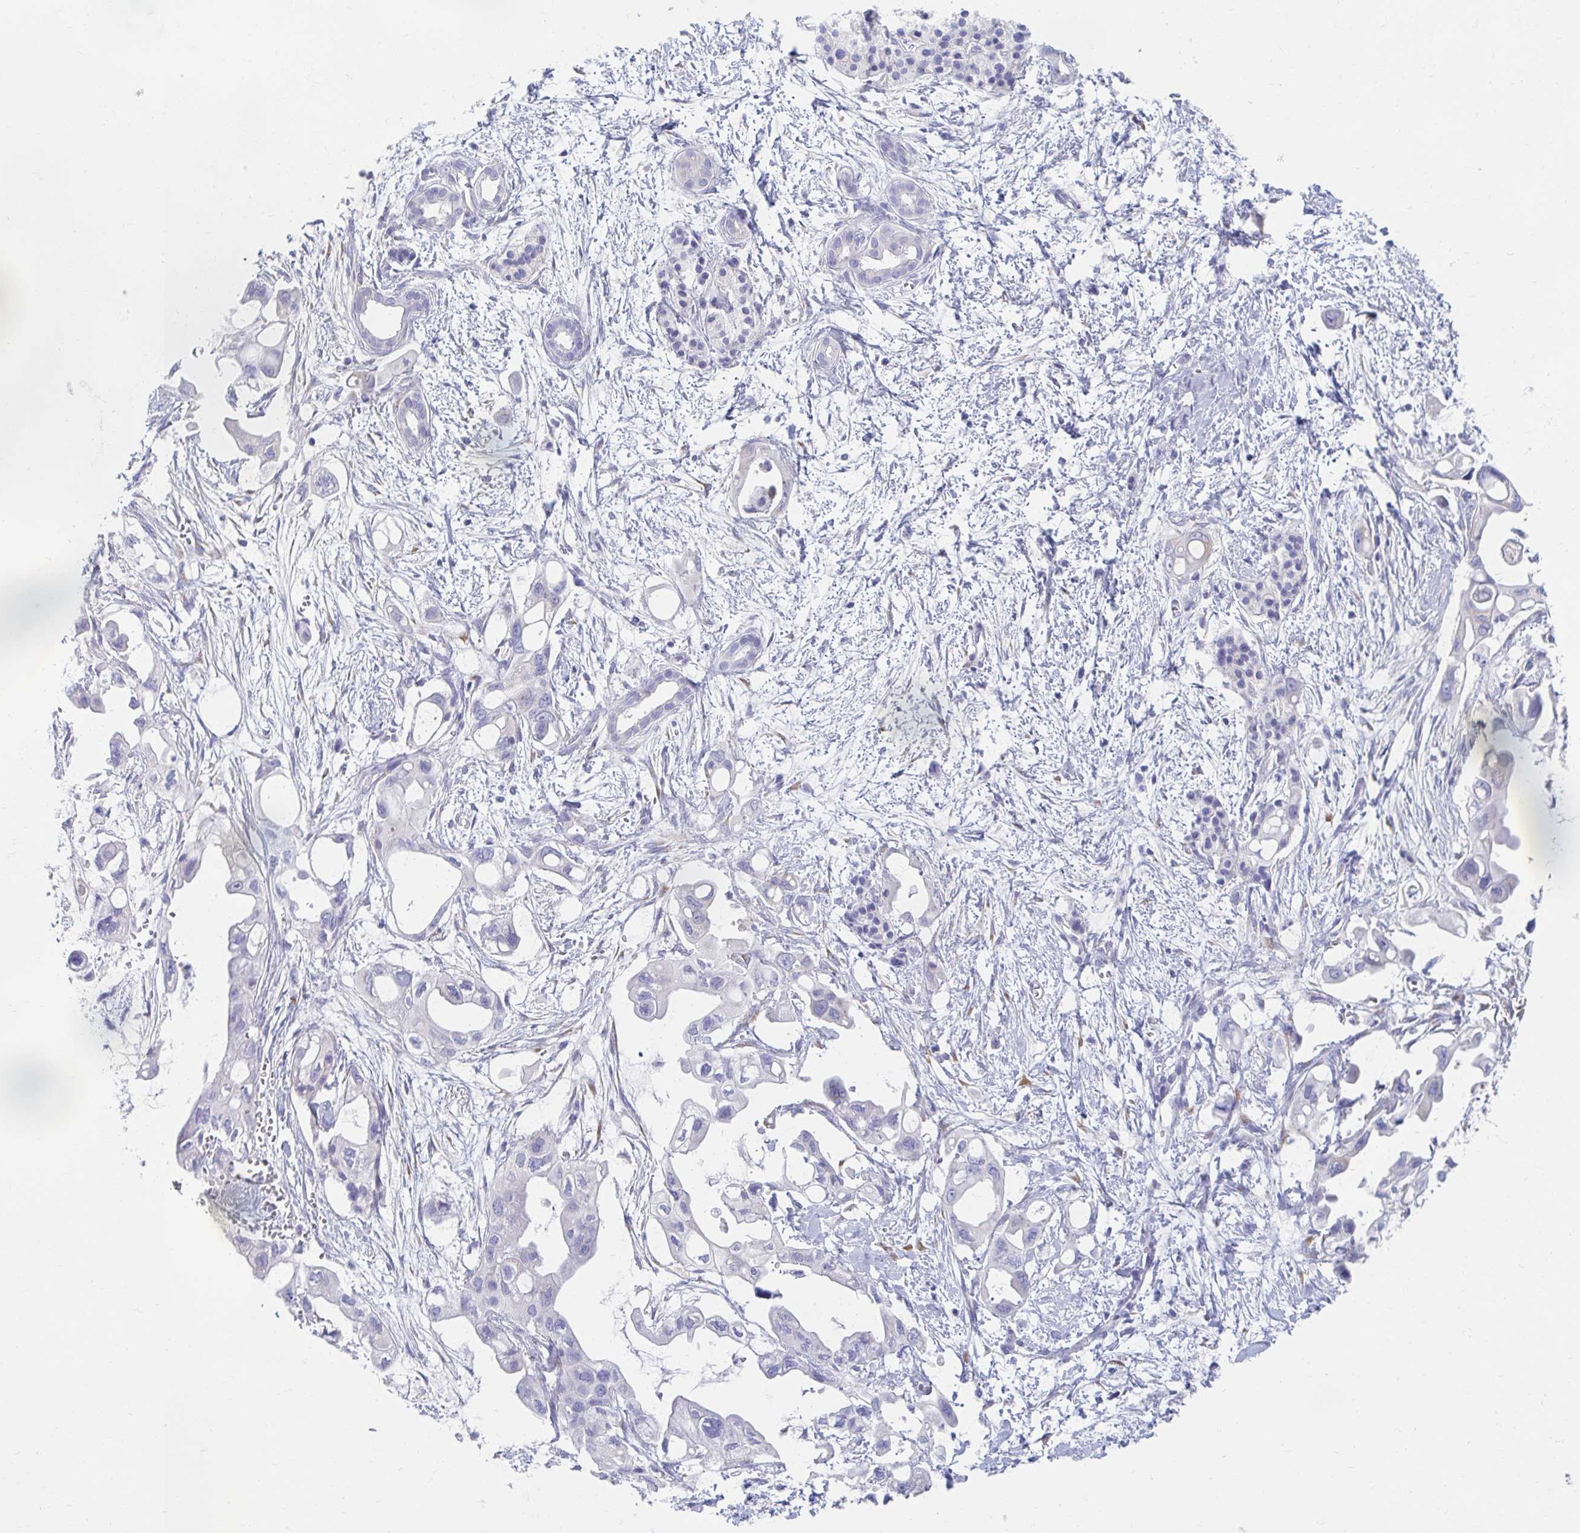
{"staining": {"intensity": "negative", "quantity": "none", "location": "none"}, "tissue": "pancreatic cancer", "cell_type": "Tumor cells", "image_type": "cancer", "snomed": [{"axis": "morphology", "description": "Adenocarcinoma, NOS"}, {"axis": "topography", "description": "Pancreas"}], "caption": "A high-resolution photomicrograph shows immunohistochemistry staining of pancreatic cancer, which exhibits no significant expression in tumor cells. (Stains: DAB immunohistochemistry with hematoxylin counter stain, Microscopy: brightfield microscopy at high magnification).", "gene": "MYLK2", "patient": {"sex": "male", "age": 61}}